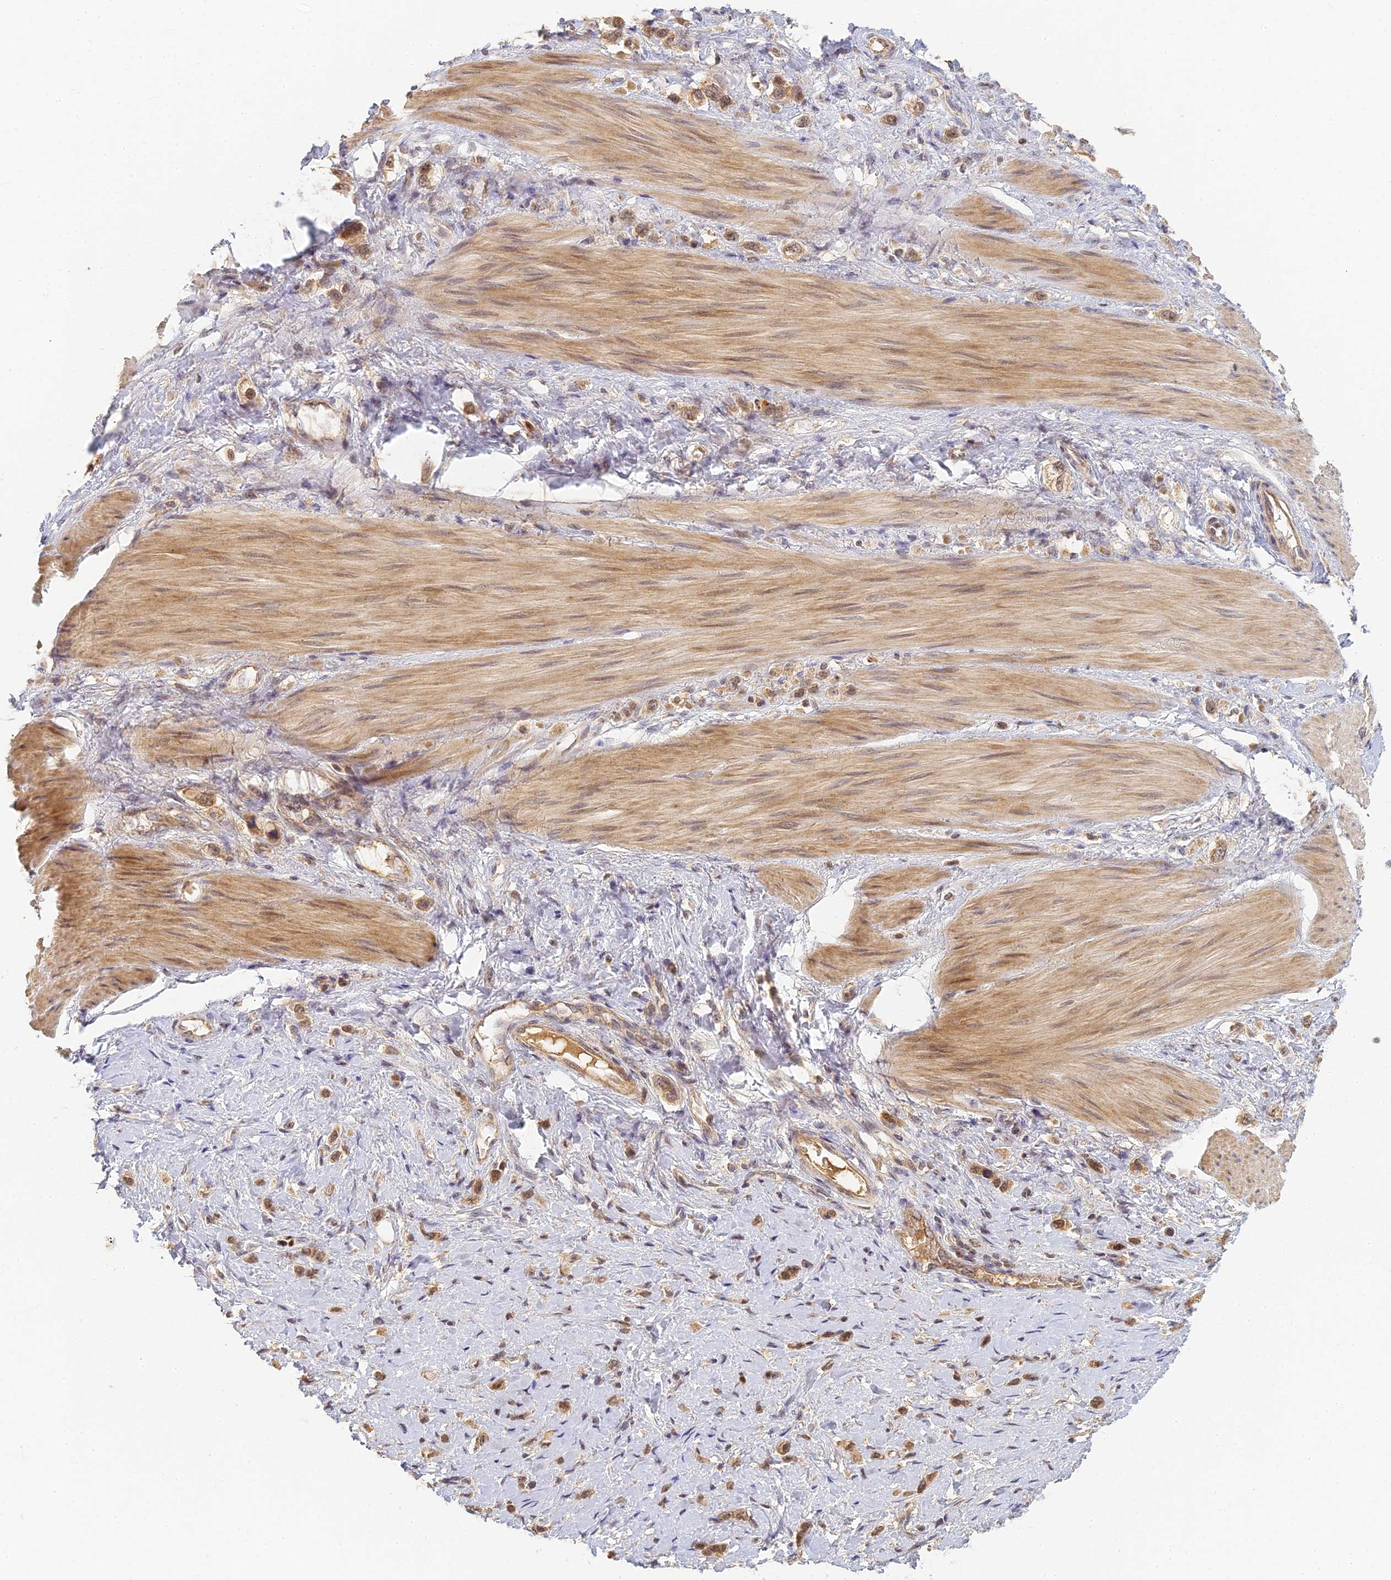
{"staining": {"intensity": "moderate", "quantity": ">75%", "location": "cytoplasmic/membranous"}, "tissue": "stomach cancer", "cell_type": "Tumor cells", "image_type": "cancer", "snomed": [{"axis": "morphology", "description": "Adenocarcinoma, NOS"}, {"axis": "topography", "description": "Stomach"}], "caption": "Immunohistochemical staining of stomach adenocarcinoma exhibits moderate cytoplasmic/membranous protein expression in approximately >75% of tumor cells.", "gene": "RGL3", "patient": {"sex": "female", "age": 65}}